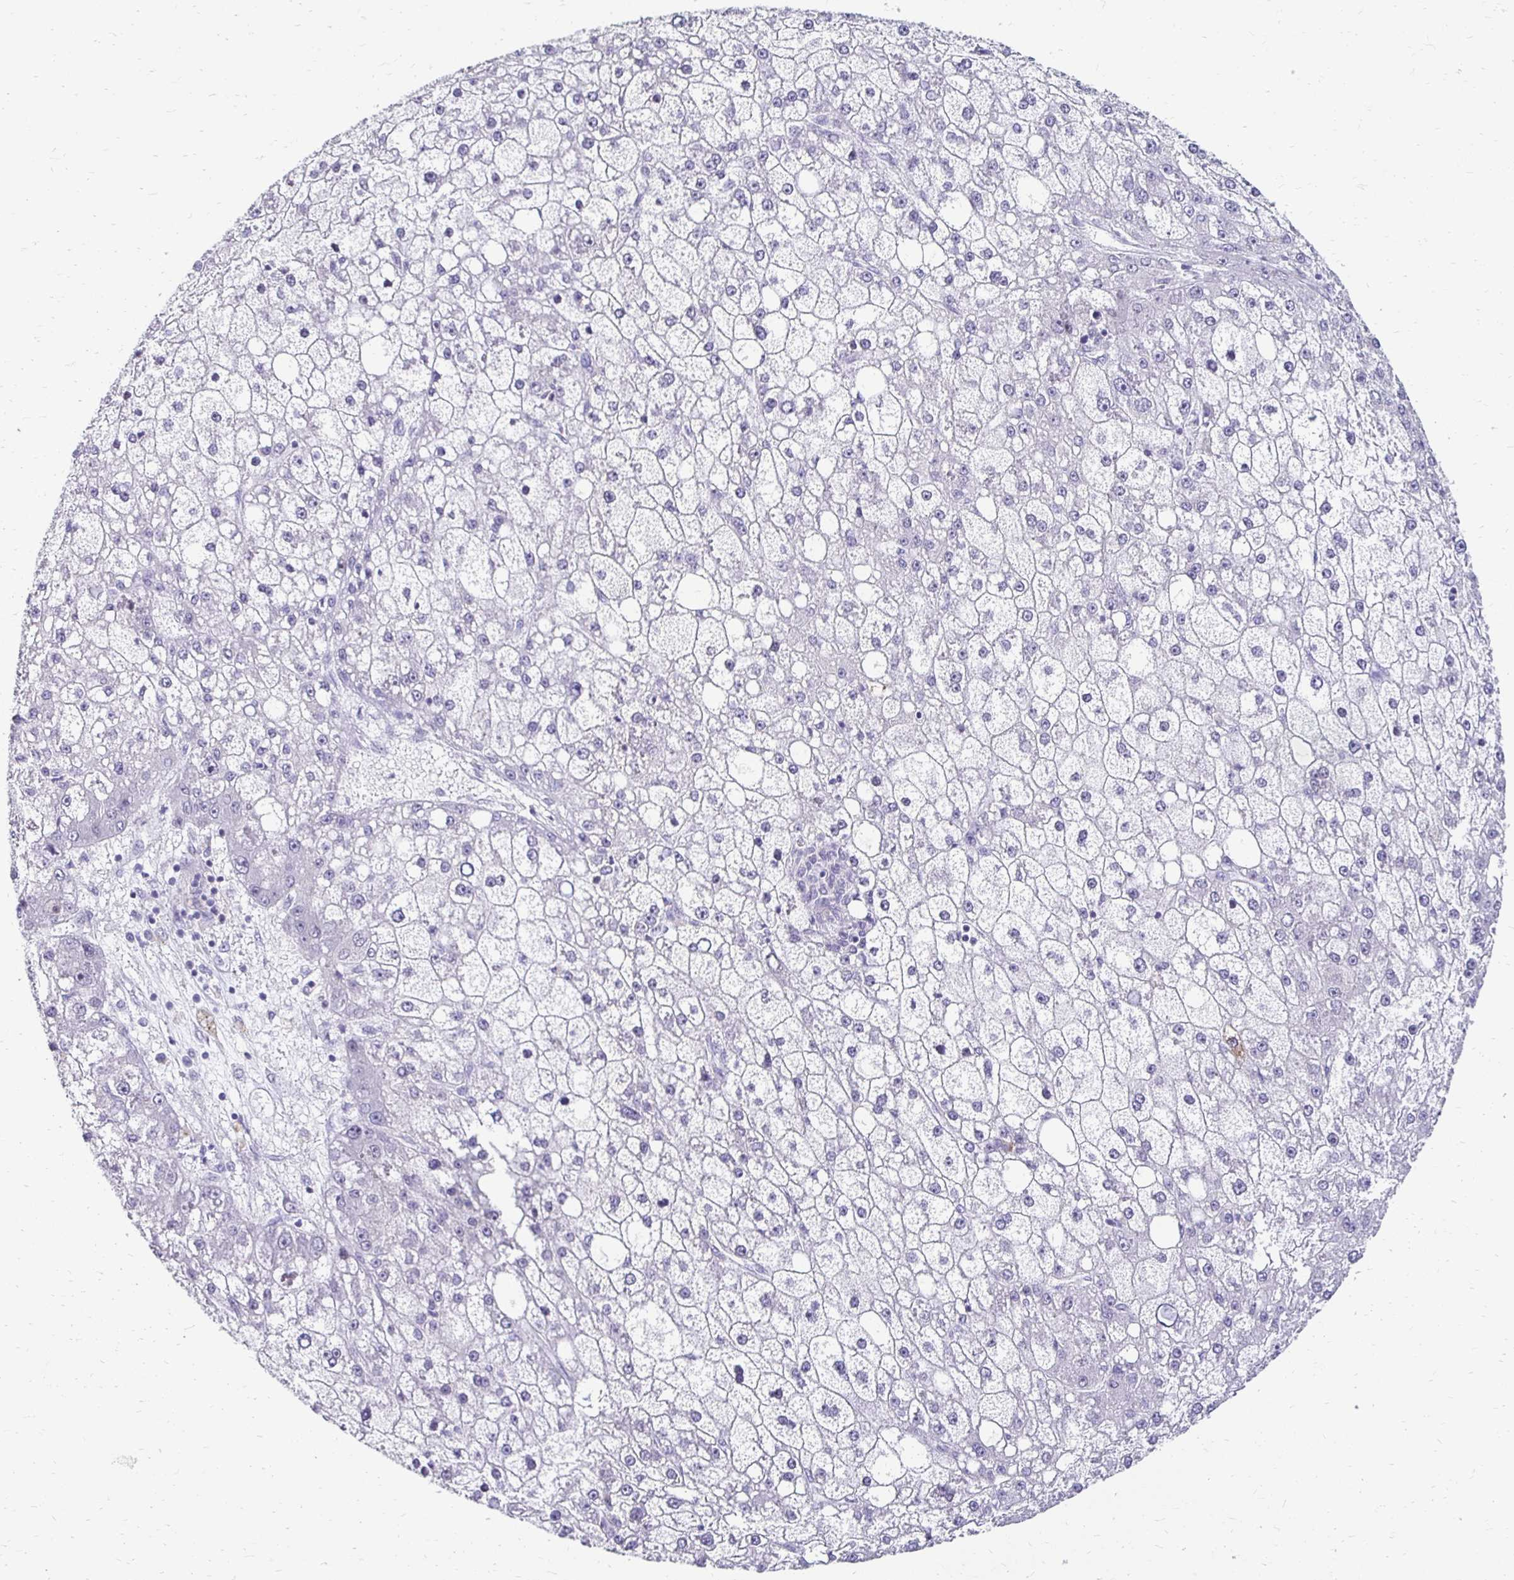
{"staining": {"intensity": "negative", "quantity": "none", "location": "none"}, "tissue": "liver cancer", "cell_type": "Tumor cells", "image_type": "cancer", "snomed": [{"axis": "morphology", "description": "Carcinoma, Hepatocellular, NOS"}, {"axis": "topography", "description": "Liver"}], "caption": "Immunohistochemistry (IHC) of human hepatocellular carcinoma (liver) exhibits no expression in tumor cells. (IHC, brightfield microscopy, high magnification).", "gene": "PADI2", "patient": {"sex": "male", "age": 67}}